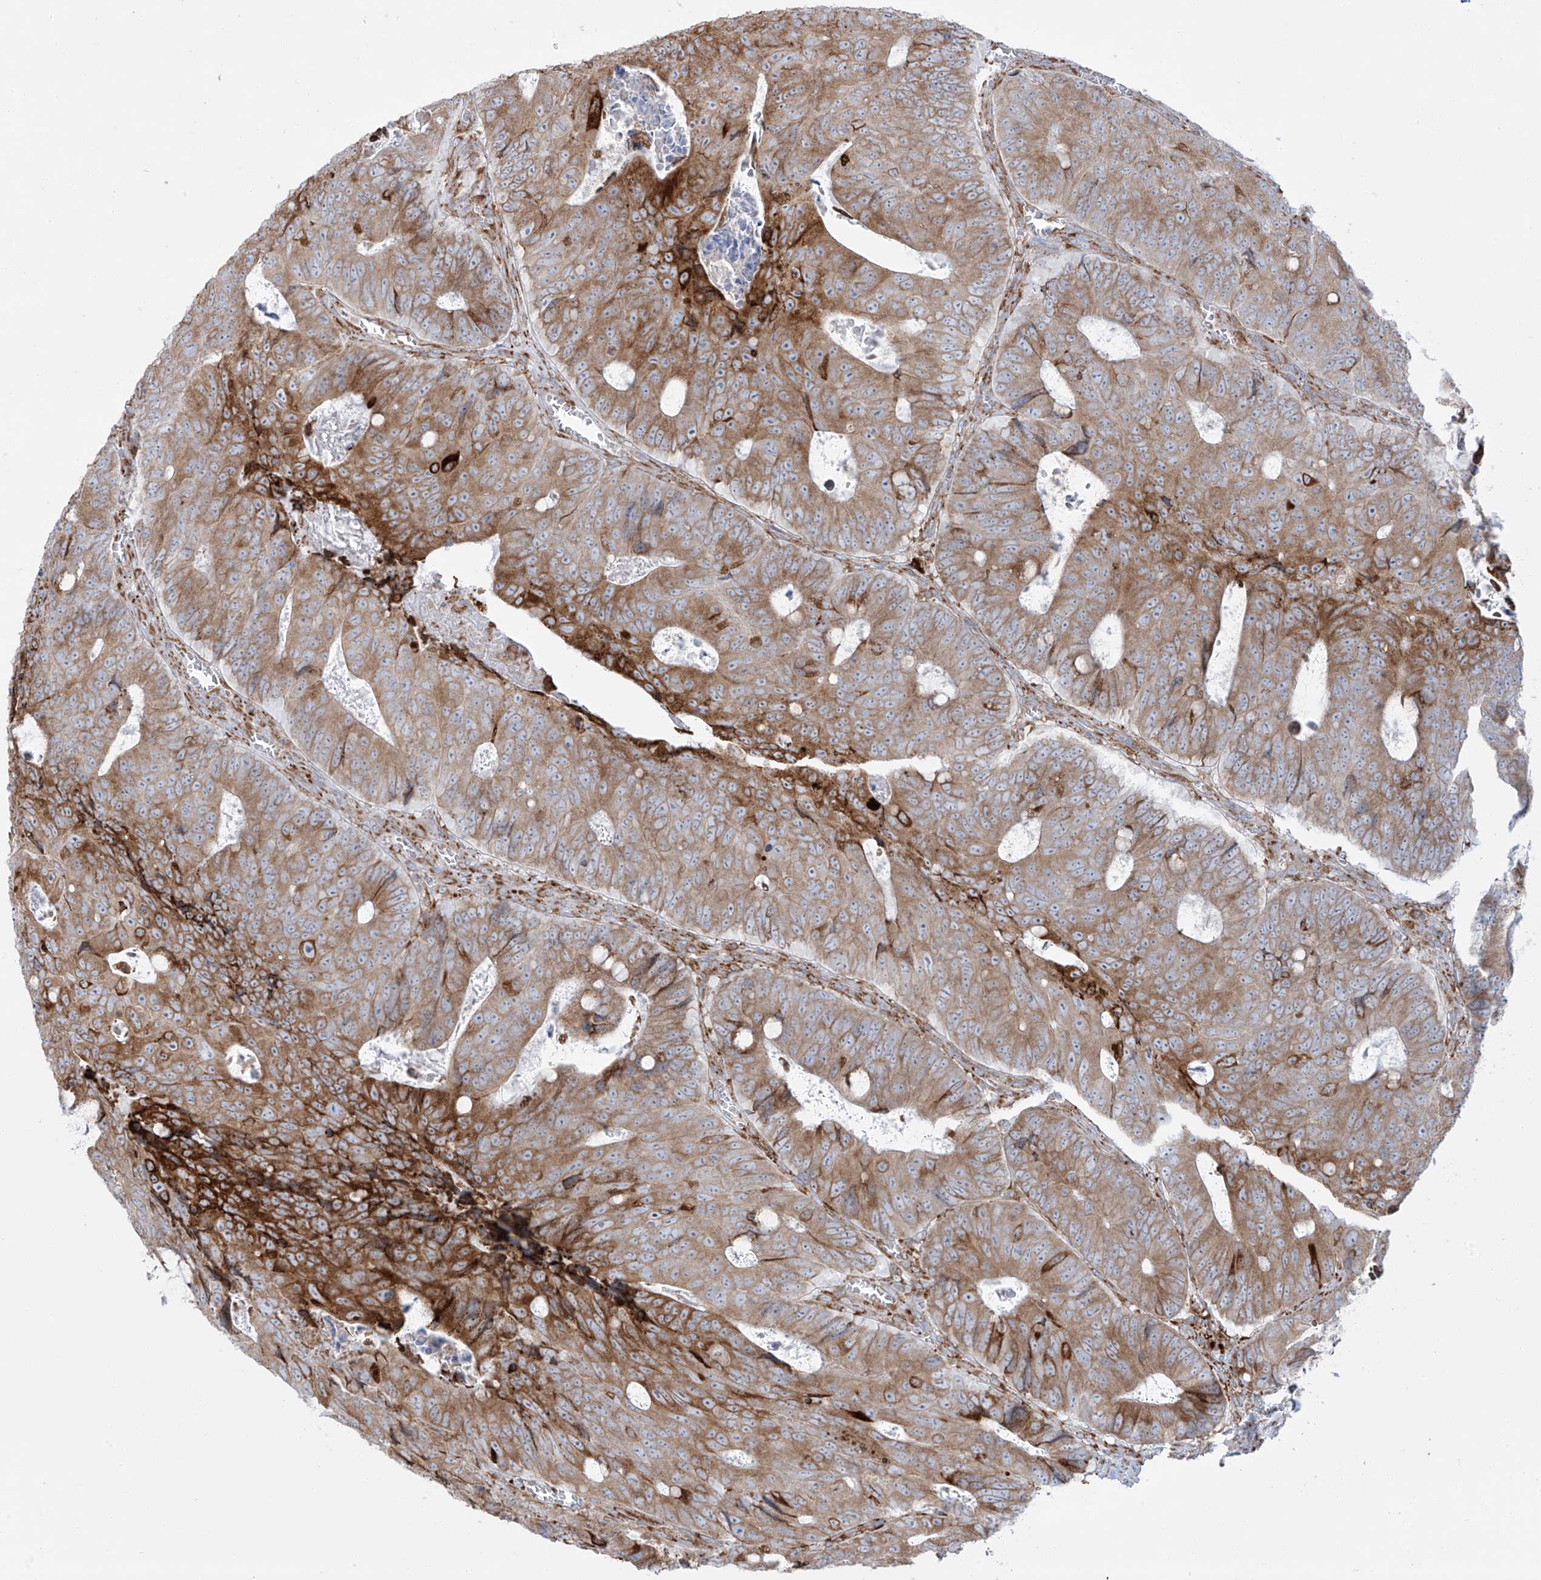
{"staining": {"intensity": "moderate", "quantity": ">75%", "location": "cytoplasmic/membranous"}, "tissue": "colorectal cancer", "cell_type": "Tumor cells", "image_type": "cancer", "snomed": [{"axis": "morphology", "description": "Adenocarcinoma, NOS"}, {"axis": "topography", "description": "Colon"}], "caption": "A brown stain labels moderate cytoplasmic/membranous positivity of a protein in colorectal cancer tumor cells. The protein of interest is stained brown, and the nuclei are stained in blue (DAB IHC with brightfield microscopy, high magnification).", "gene": "MX1", "patient": {"sex": "male", "age": 87}}